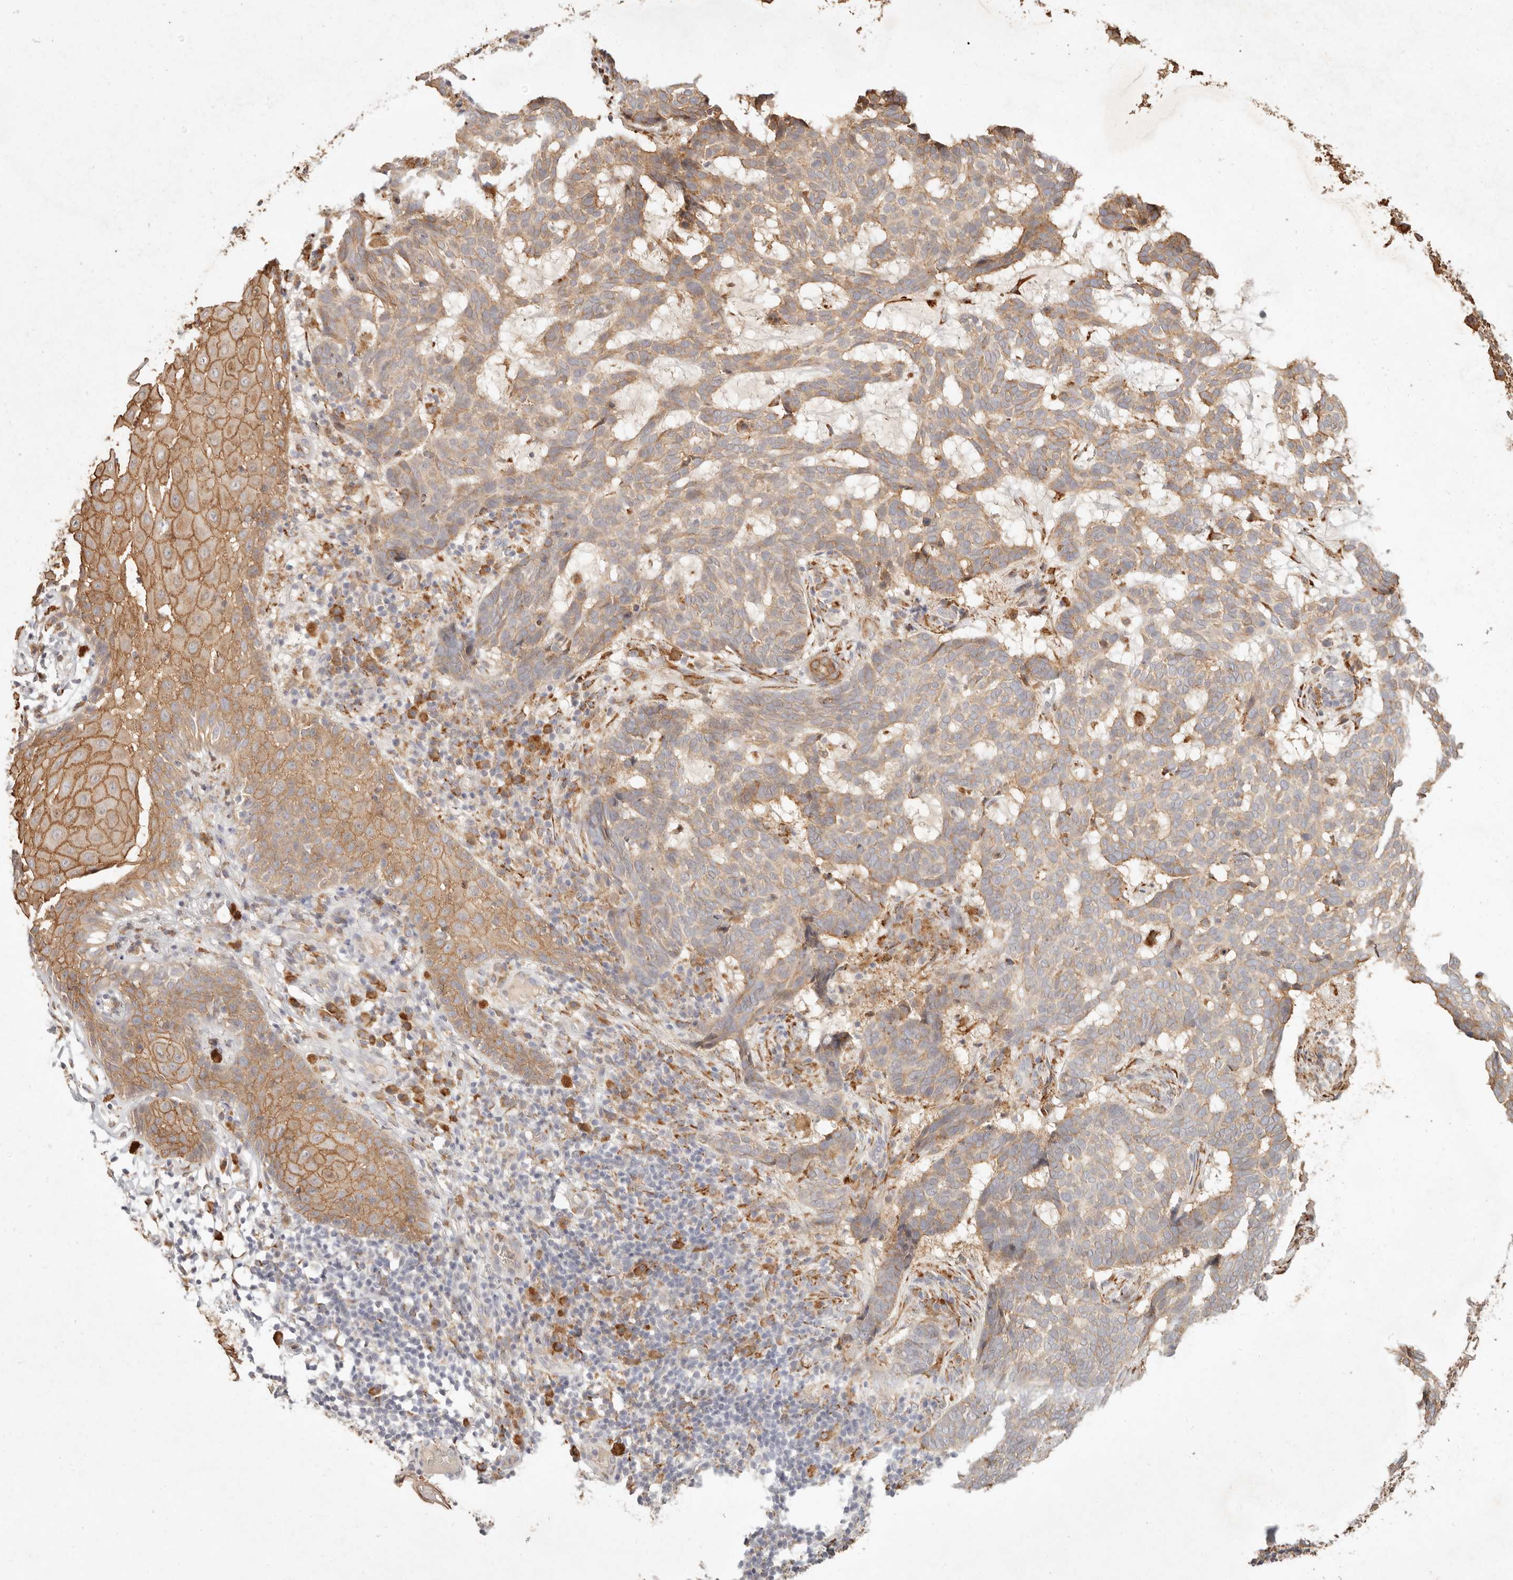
{"staining": {"intensity": "moderate", "quantity": ">75%", "location": "cytoplasmic/membranous"}, "tissue": "skin cancer", "cell_type": "Tumor cells", "image_type": "cancer", "snomed": [{"axis": "morphology", "description": "Basal cell carcinoma"}, {"axis": "topography", "description": "Skin"}], "caption": "A medium amount of moderate cytoplasmic/membranous expression is appreciated in about >75% of tumor cells in basal cell carcinoma (skin) tissue. Using DAB (3,3'-diaminobenzidine) (brown) and hematoxylin (blue) stains, captured at high magnification using brightfield microscopy.", "gene": "C1orf127", "patient": {"sex": "male", "age": 85}}